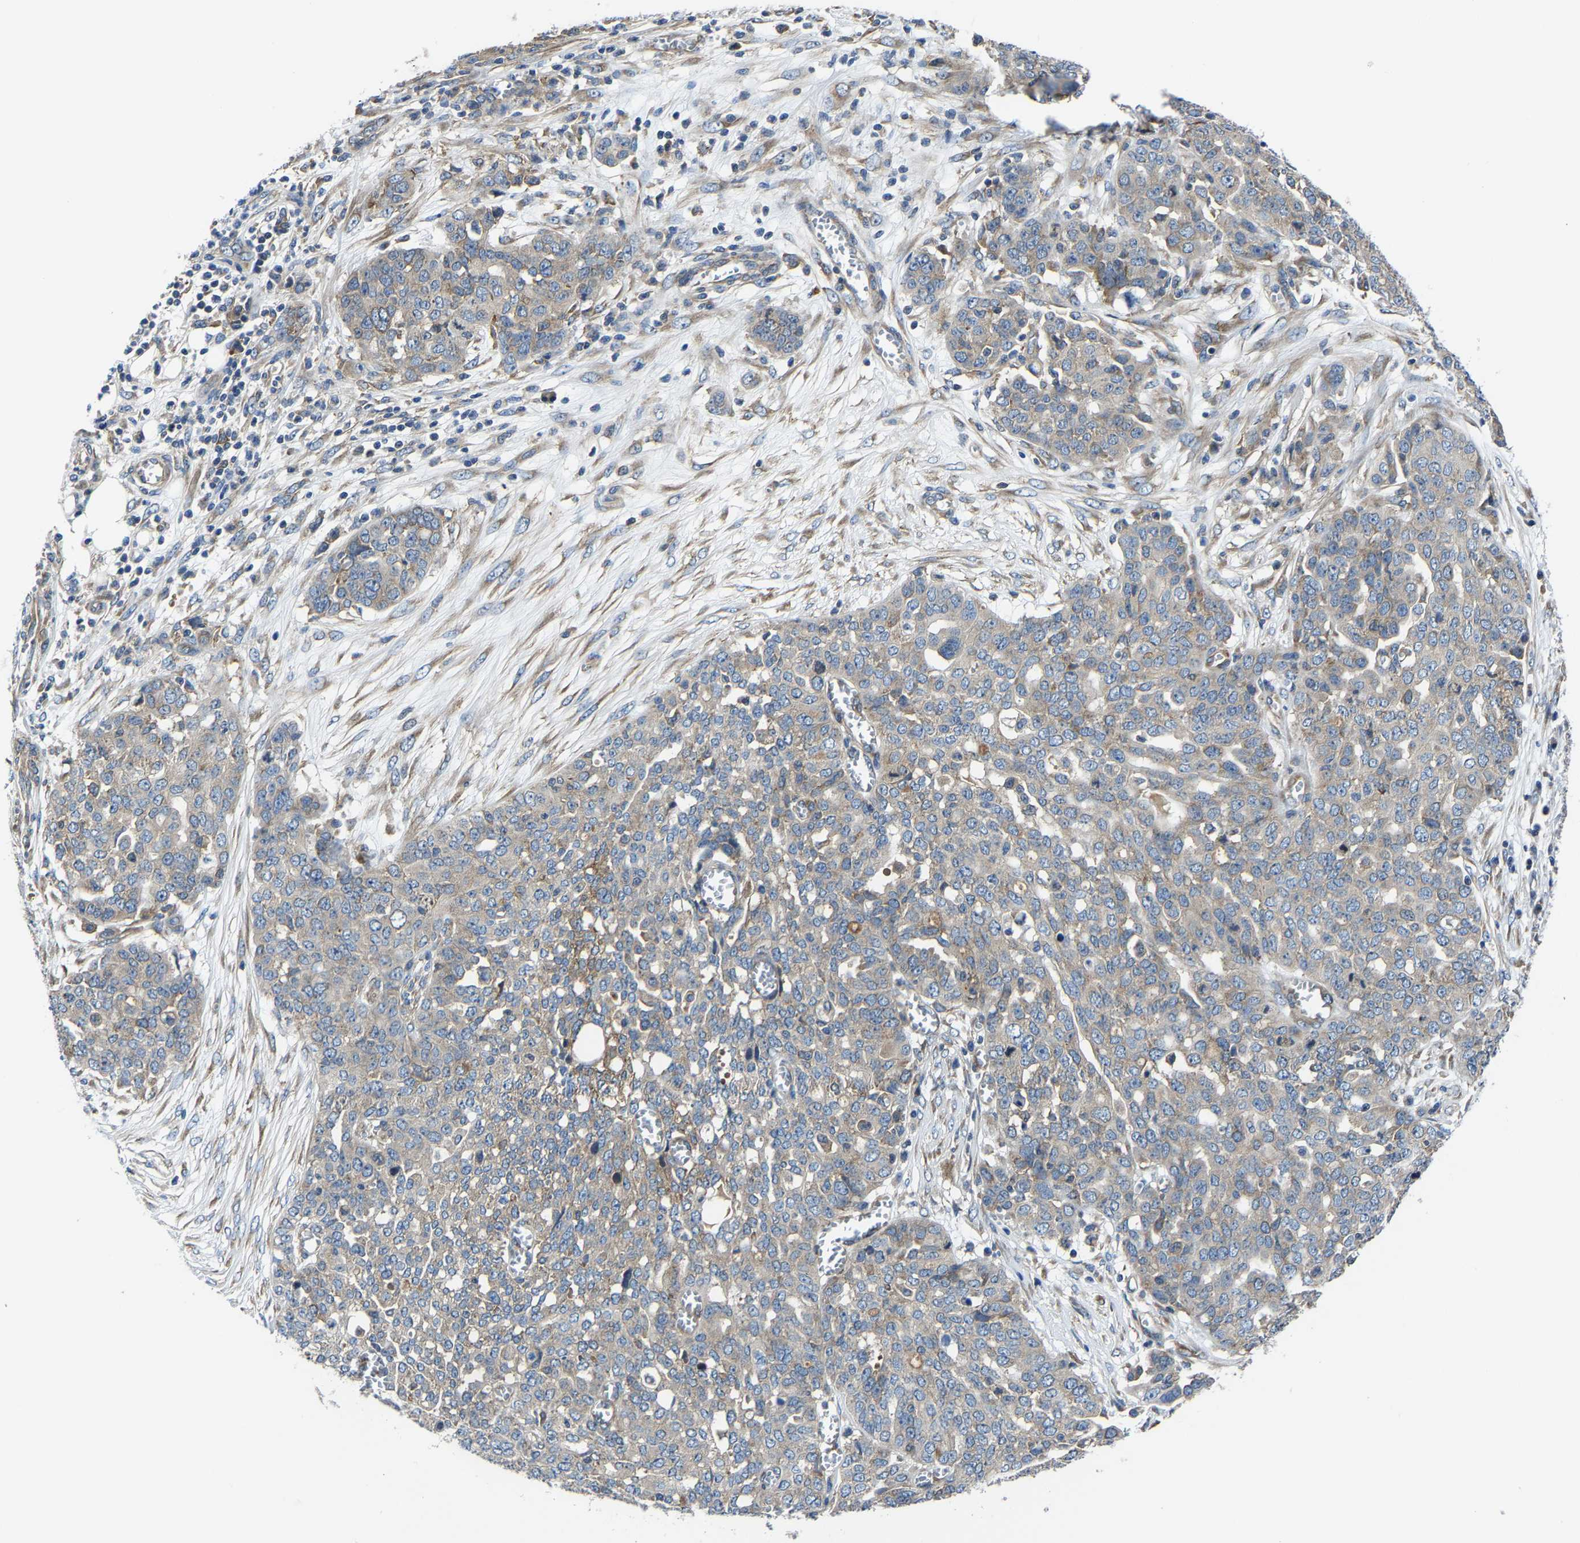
{"staining": {"intensity": "weak", "quantity": "<25%", "location": "cytoplasmic/membranous"}, "tissue": "ovarian cancer", "cell_type": "Tumor cells", "image_type": "cancer", "snomed": [{"axis": "morphology", "description": "Cystadenocarcinoma, serous, NOS"}, {"axis": "topography", "description": "Soft tissue"}, {"axis": "topography", "description": "Ovary"}], "caption": "Immunohistochemical staining of human ovarian serous cystadenocarcinoma exhibits no significant staining in tumor cells. The staining was performed using DAB (3,3'-diaminobenzidine) to visualize the protein expression in brown, while the nuclei were stained in blue with hematoxylin (Magnification: 20x).", "gene": "G3BP2", "patient": {"sex": "female", "age": 57}}